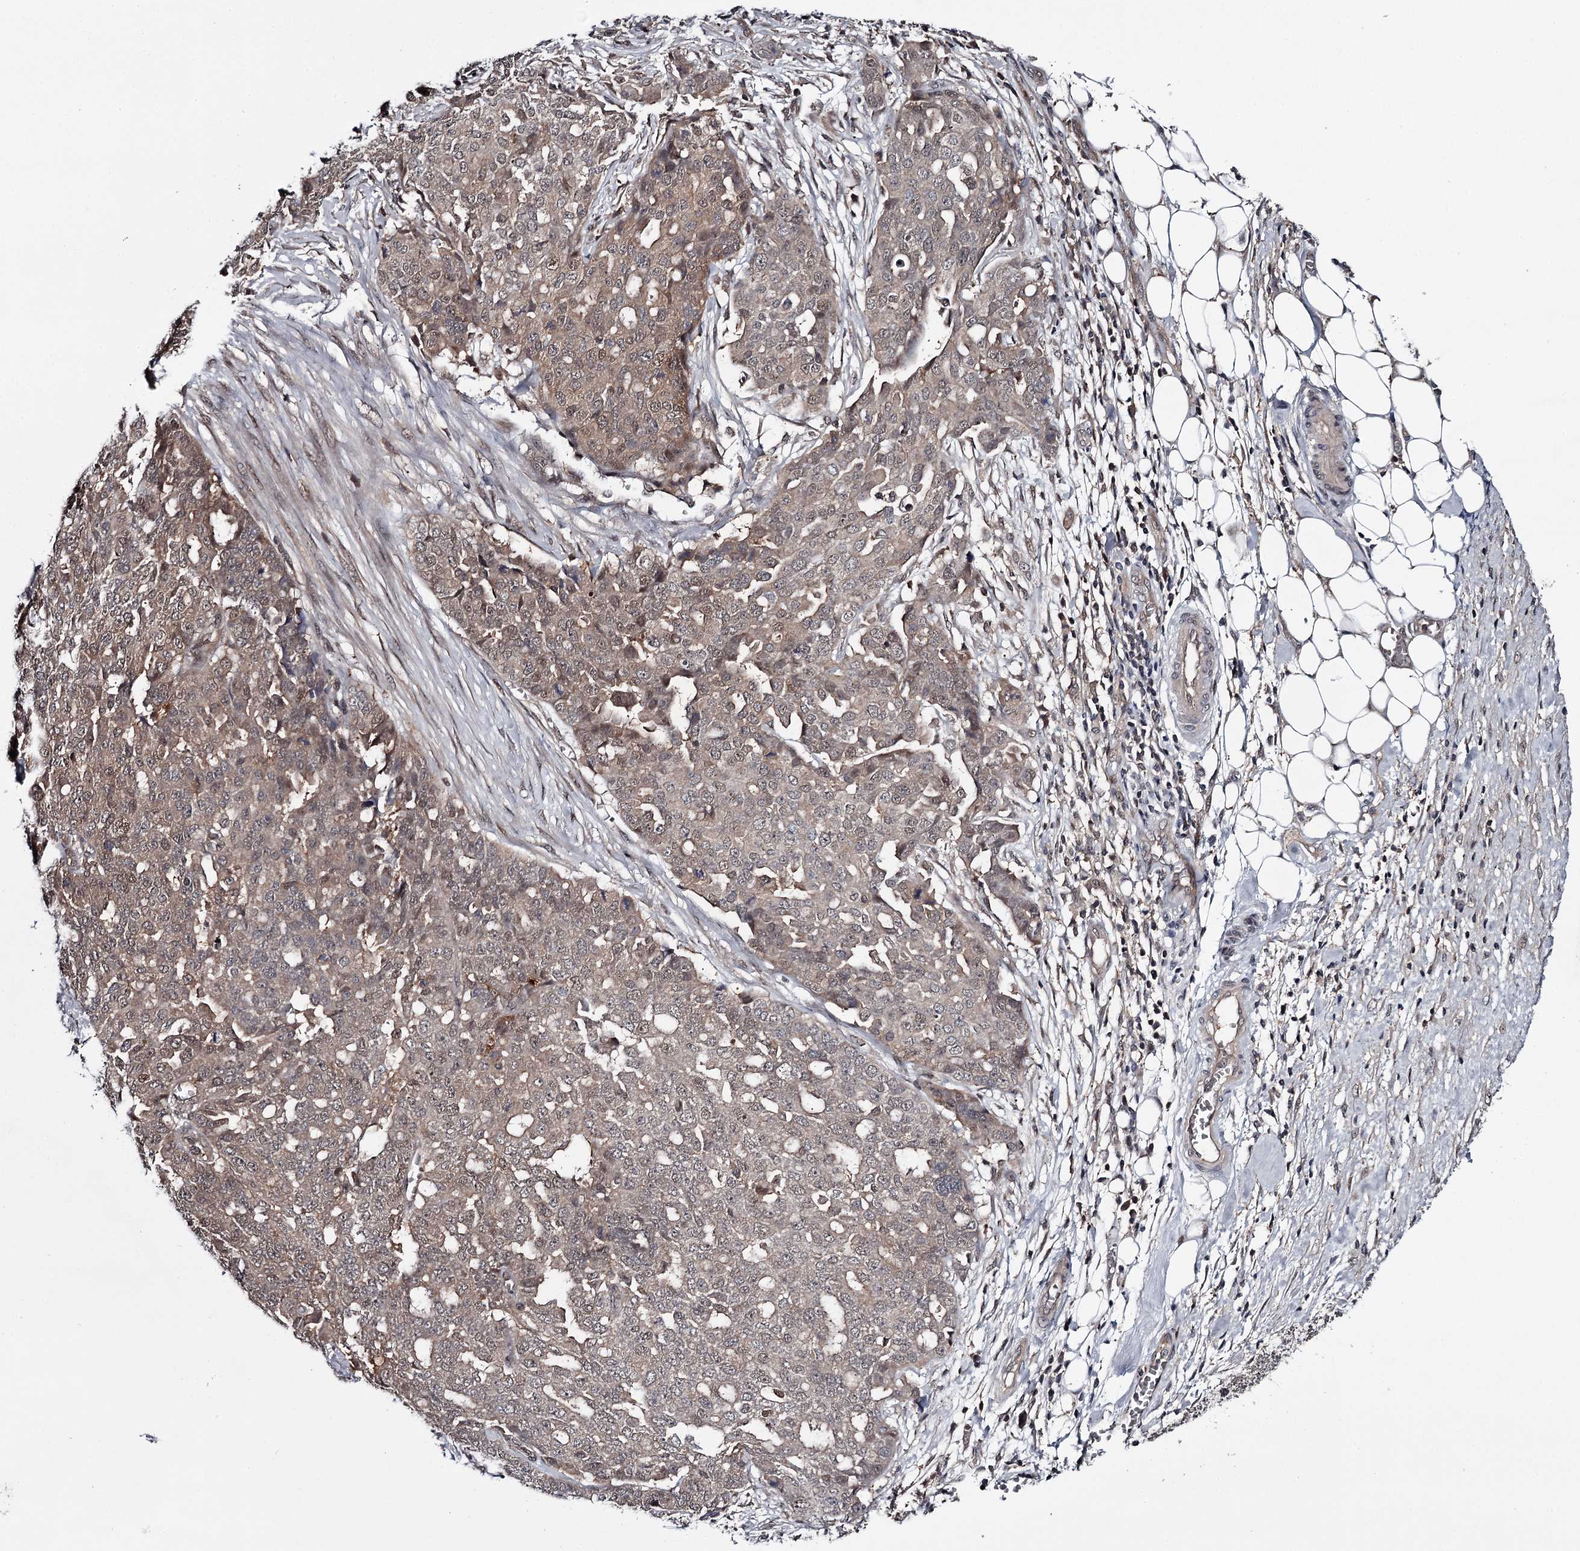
{"staining": {"intensity": "negative", "quantity": "none", "location": "none"}, "tissue": "ovarian cancer", "cell_type": "Tumor cells", "image_type": "cancer", "snomed": [{"axis": "morphology", "description": "Cystadenocarcinoma, serous, NOS"}, {"axis": "topography", "description": "Soft tissue"}, {"axis": "topography", "description": "Ovary"}], "caption": "This is a image of IHC staining of ovarian cancer, which shows no staining in tumor cells.", "gene": "GTSF1", "patient": {"sex": "female", "age": 57}}